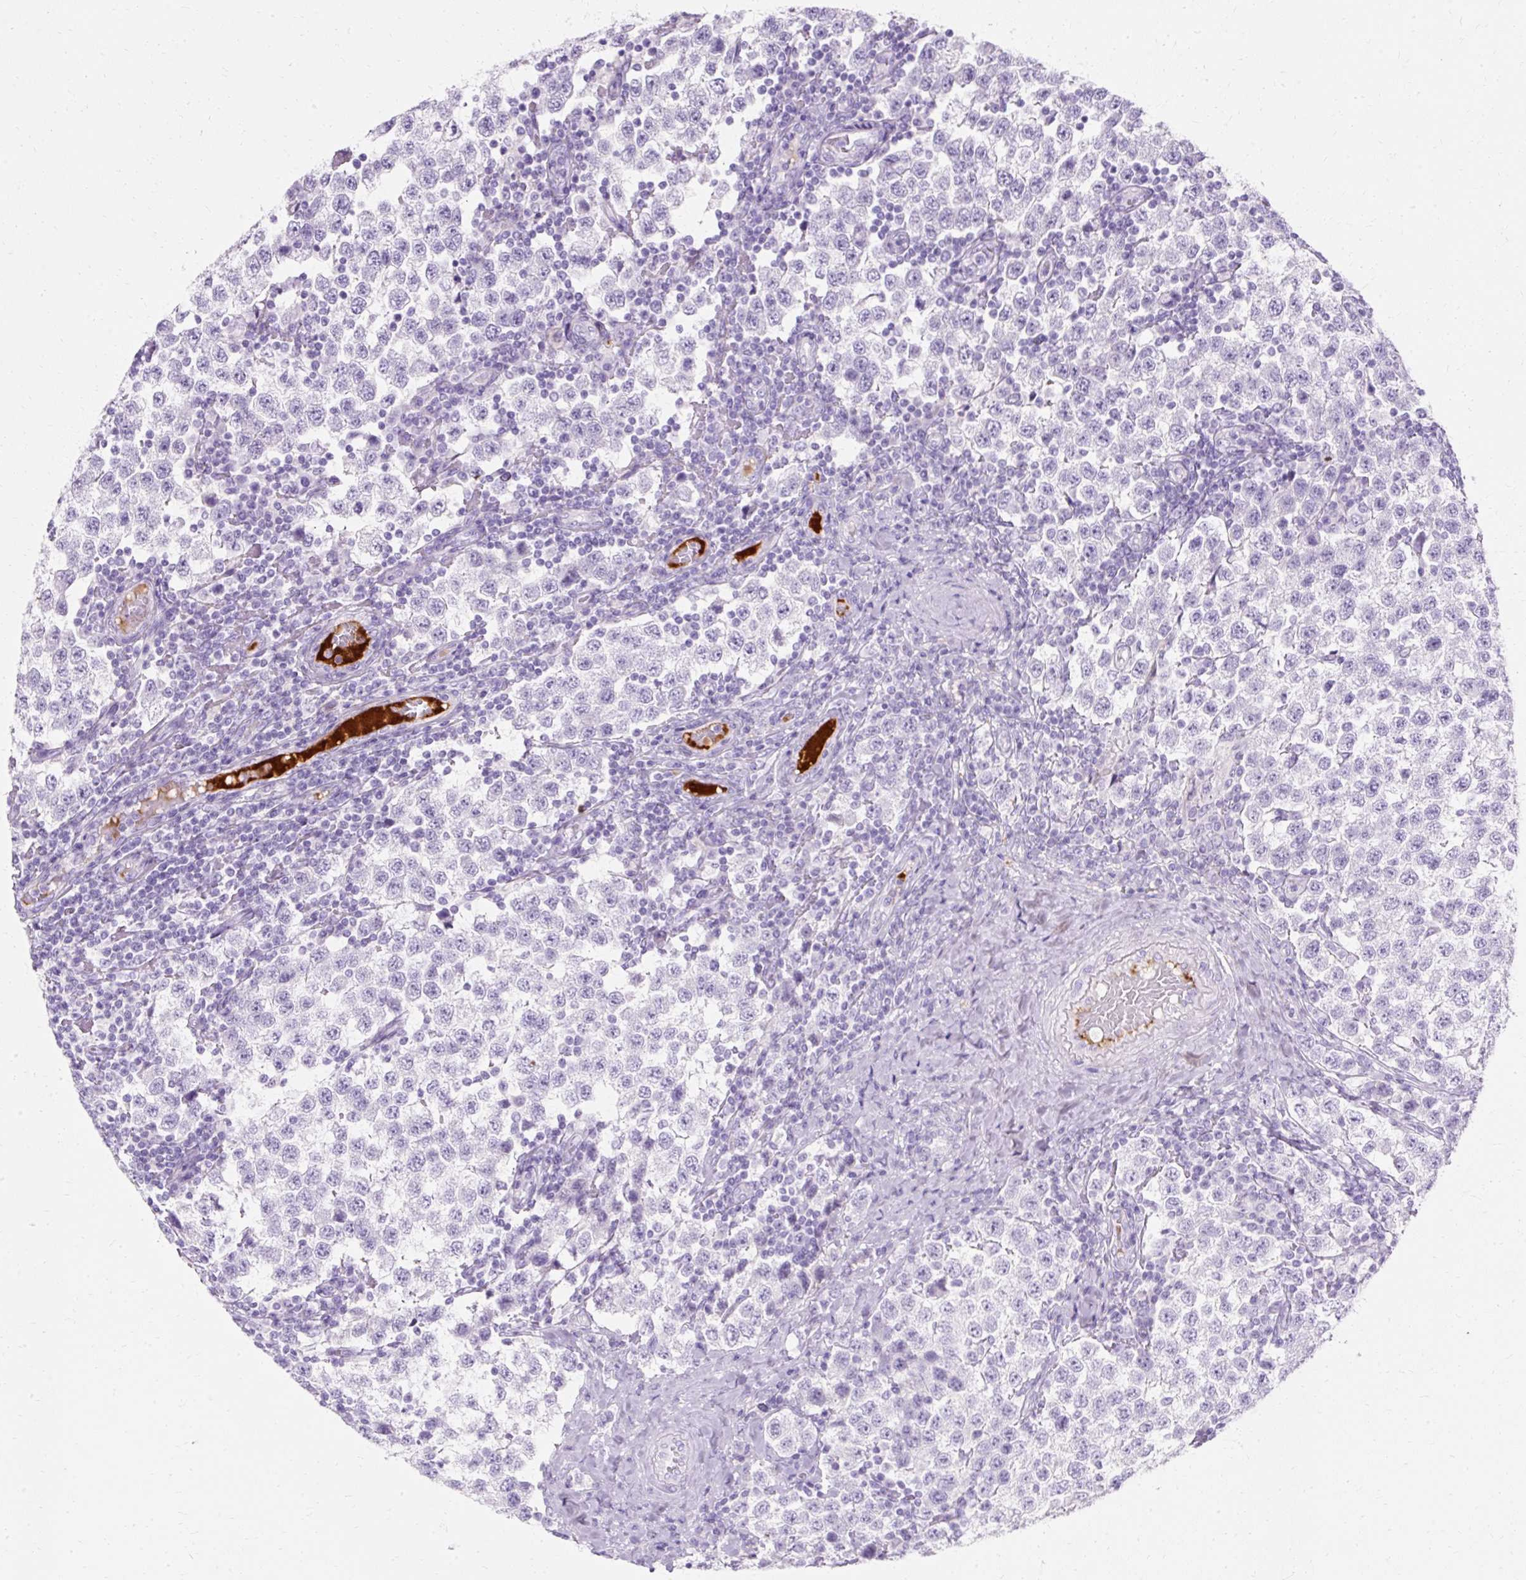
{"staining": {"intensity": "negative", "quantity": "none", "location": "none"}, "tissue": "testis cancer", "cell_type": "Tumor cells", "image_type": "cancer", "snomed": [{"axis": "morphology", "description": "Seminoma, NOS"}, {"axis": "topography", "description": "Testis"}], "caption": "Testis cancer was stained to show a protein in brown. There is no significant expression in tumor cells.", "gene": "DEFA1", "patient": {"sex": "male", "age": 34}}